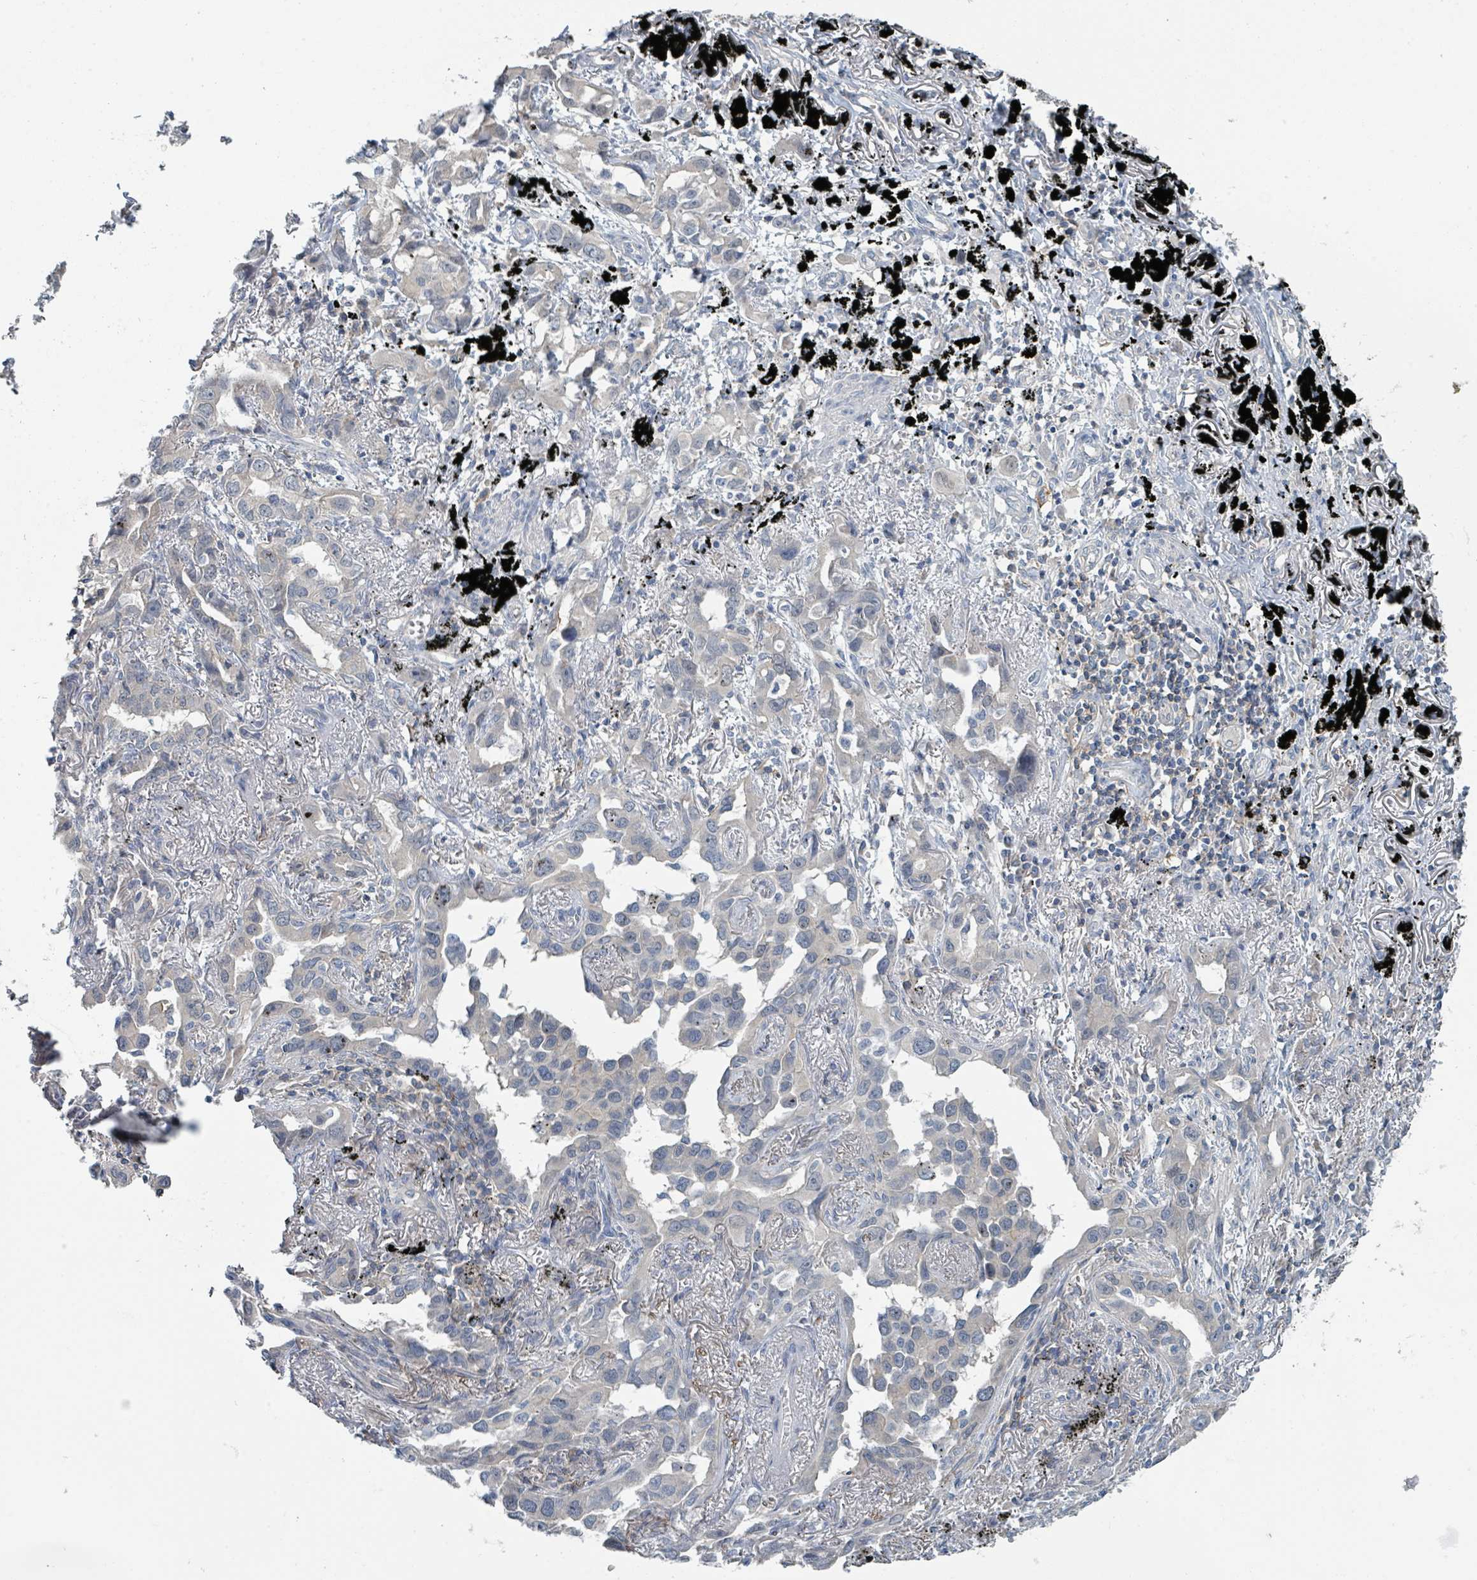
{"staining": {"intensity": "negative", "quantity": "none", "location": "none"}, "tissue": "lung cancer", "cell_type": "Tumor cells", "image_type": "cancer", "snomed": [{"axis": "morphology", "description": "Adenocarcinoma, NOS"}, {"axis": "topography", "description": "Lung"}], "caption": "A high-resolution micrograph shows immunohistochemistry staining of lung cancer, which exhibits no significant expression in tumor cells. The staining is performed using DAB (3,3'-diaminobenzidine) brown chromogen with nuclei counter-stained in using hematoxylin.", "gene": "LRRC42", "patient": {"sex": "male", "age": 67}}